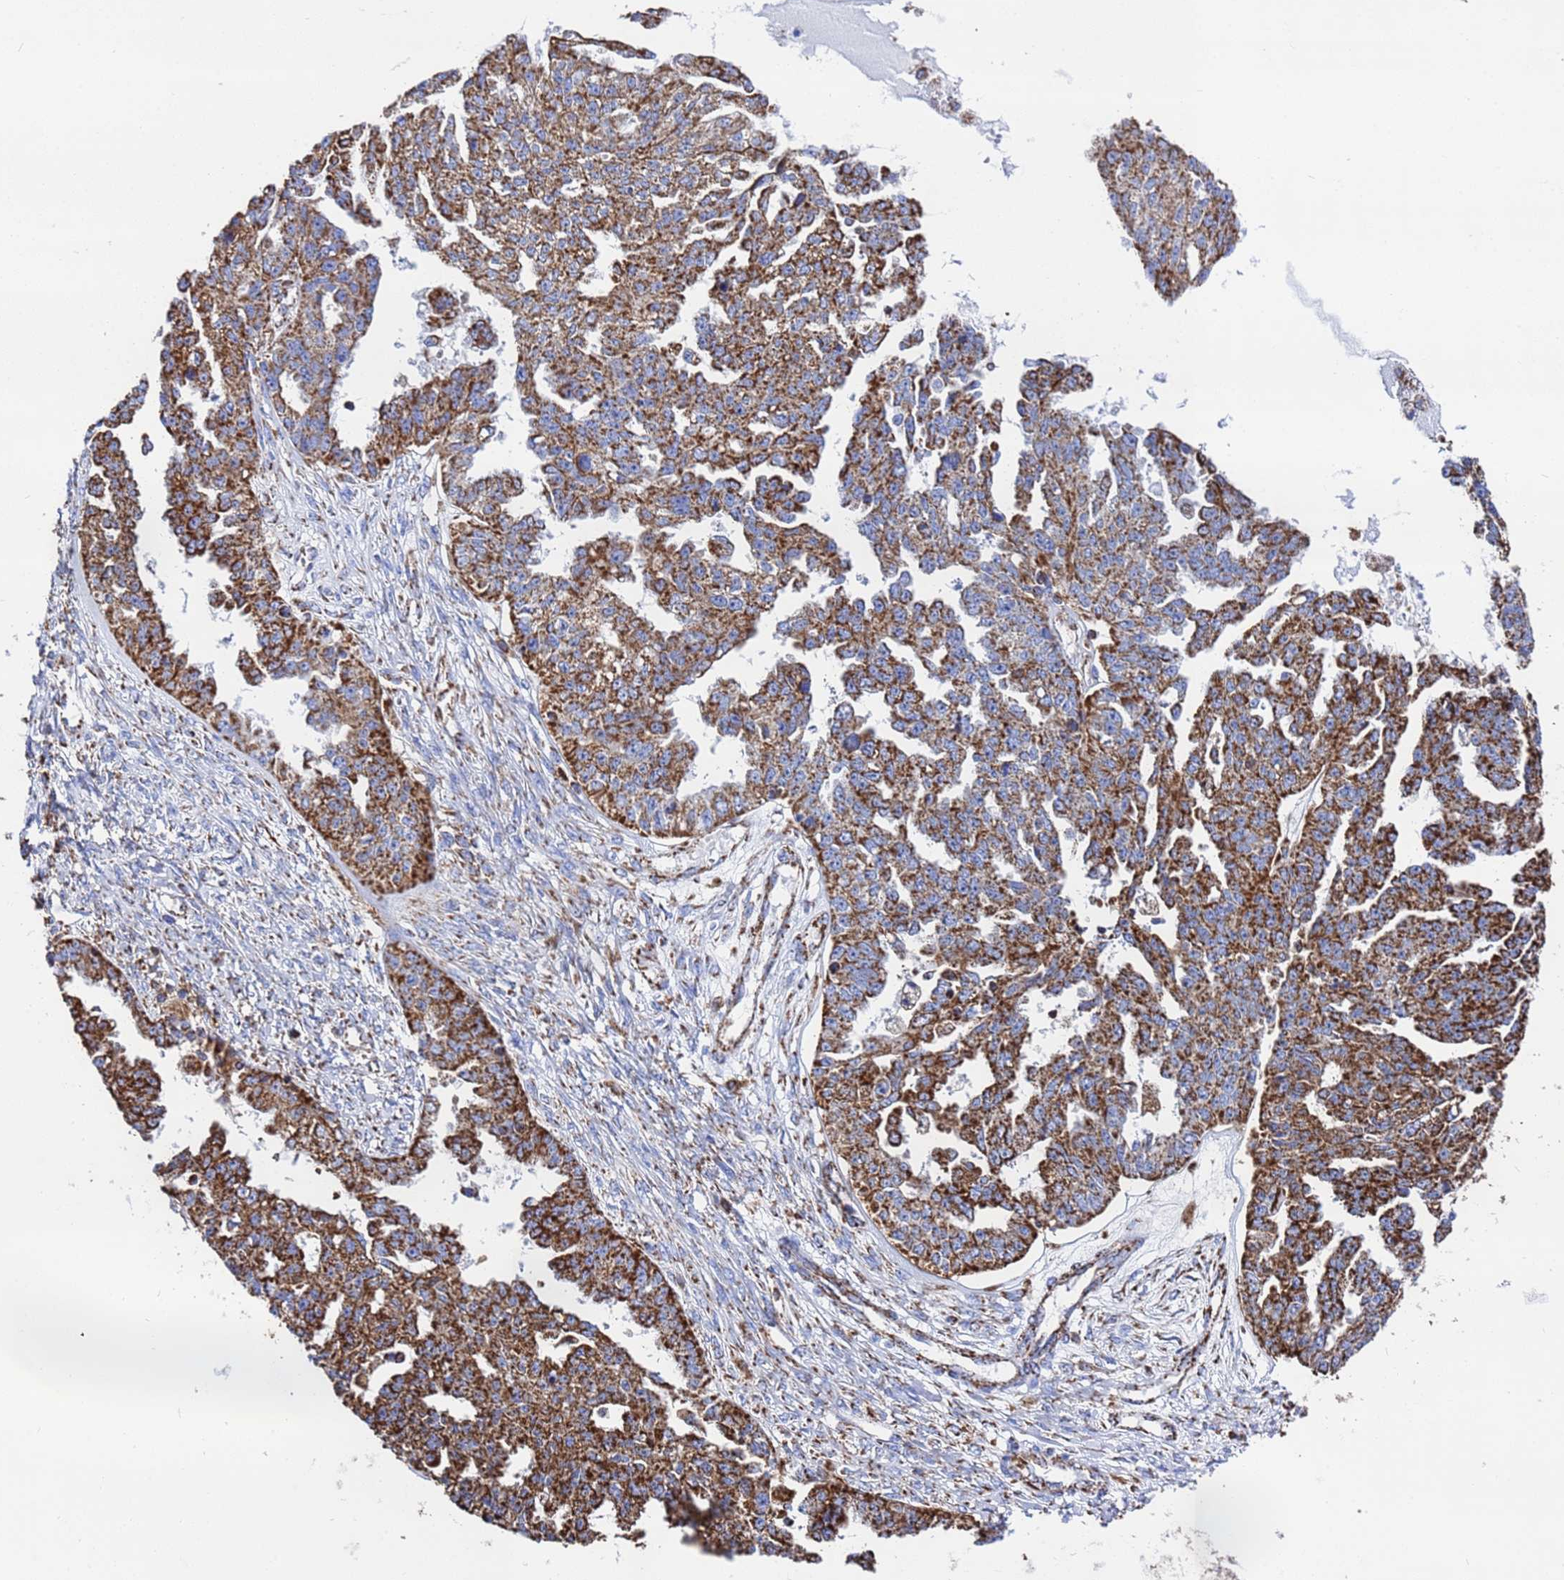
{"staining": {"intensity": "strong", "quantity": ">75%", "location": "cytoplasmic/membranous"}, "tissue": "ovarian cancer", "cell_type": "Tumor cells", "image_type": "cancer", "snomed": [{"axis": "morphology", "description": "Cystadenocarcinoma, serous, NOS"}, {"axis": "topography", "description": "Ovary"}], "caption": "Ovarian cancer stained for a protein (brown) reveals strong cytoplasmic/membranous positive staining in approximately >75% of tumor cells.", "gene": "GLUD1", "patient": {"sex": "female", "age": 58}}